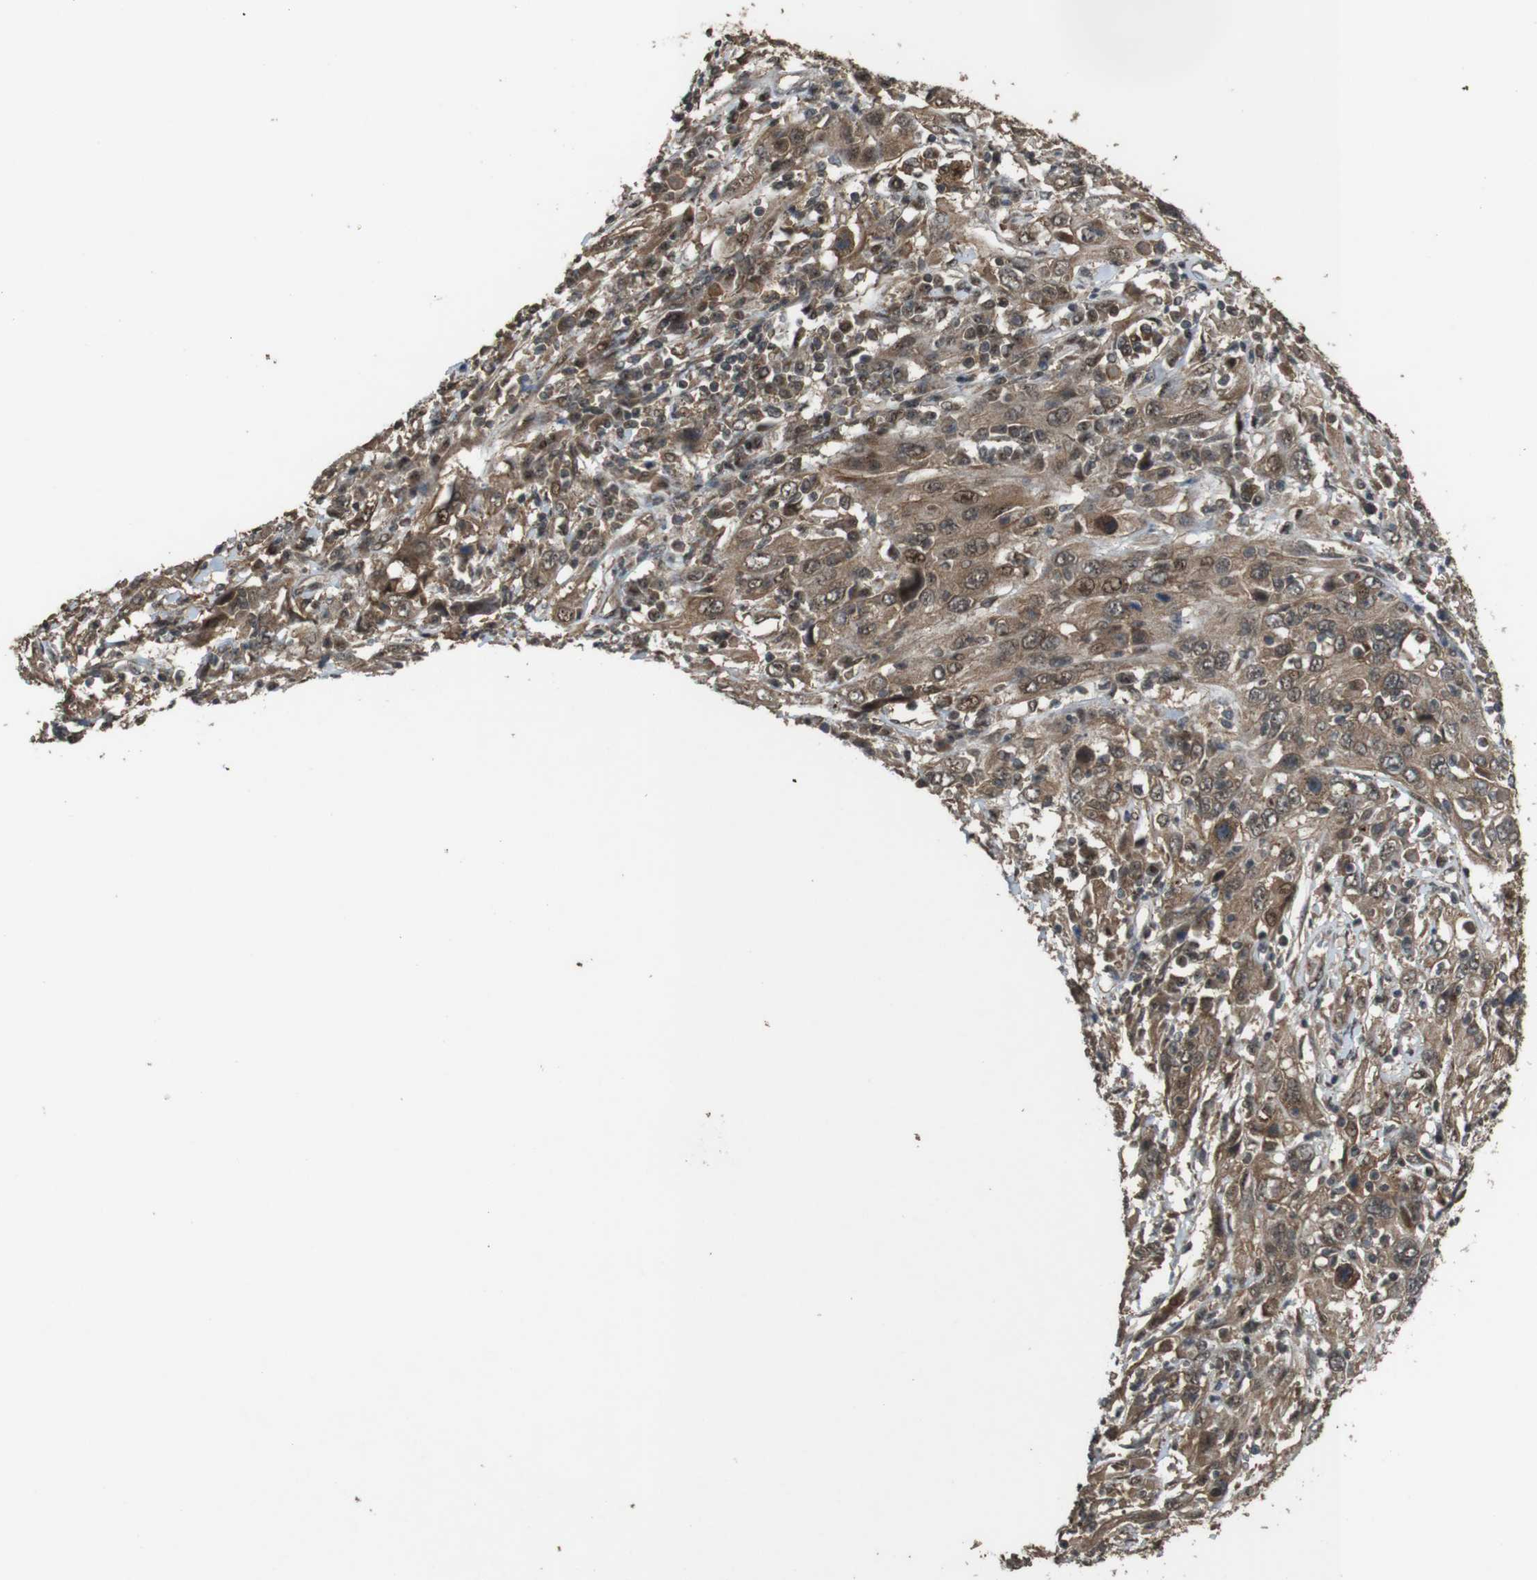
{"staining": {"intensity": "moderate", "quantity": ">75%", "location": "cytoplasmic/membranous,nuclear"}, "tissue": "cervical cancer", "cell_type": "Tumor cells", "image_type": "cancer", "snomed": [{"axis": "morphology", "description": "Squamous cell carcinoma, NOS"}, {"axis": "topography", "description": "Cervix"}], "caption": "This photomicrograph displays IHC staining of cervical cancer, with medium moderate cytoplasmic/membranous and nuclear staining in about >75% of tumor cells.", "gene": "CDC34", "patient": {"sex": "female", "age": 46}}